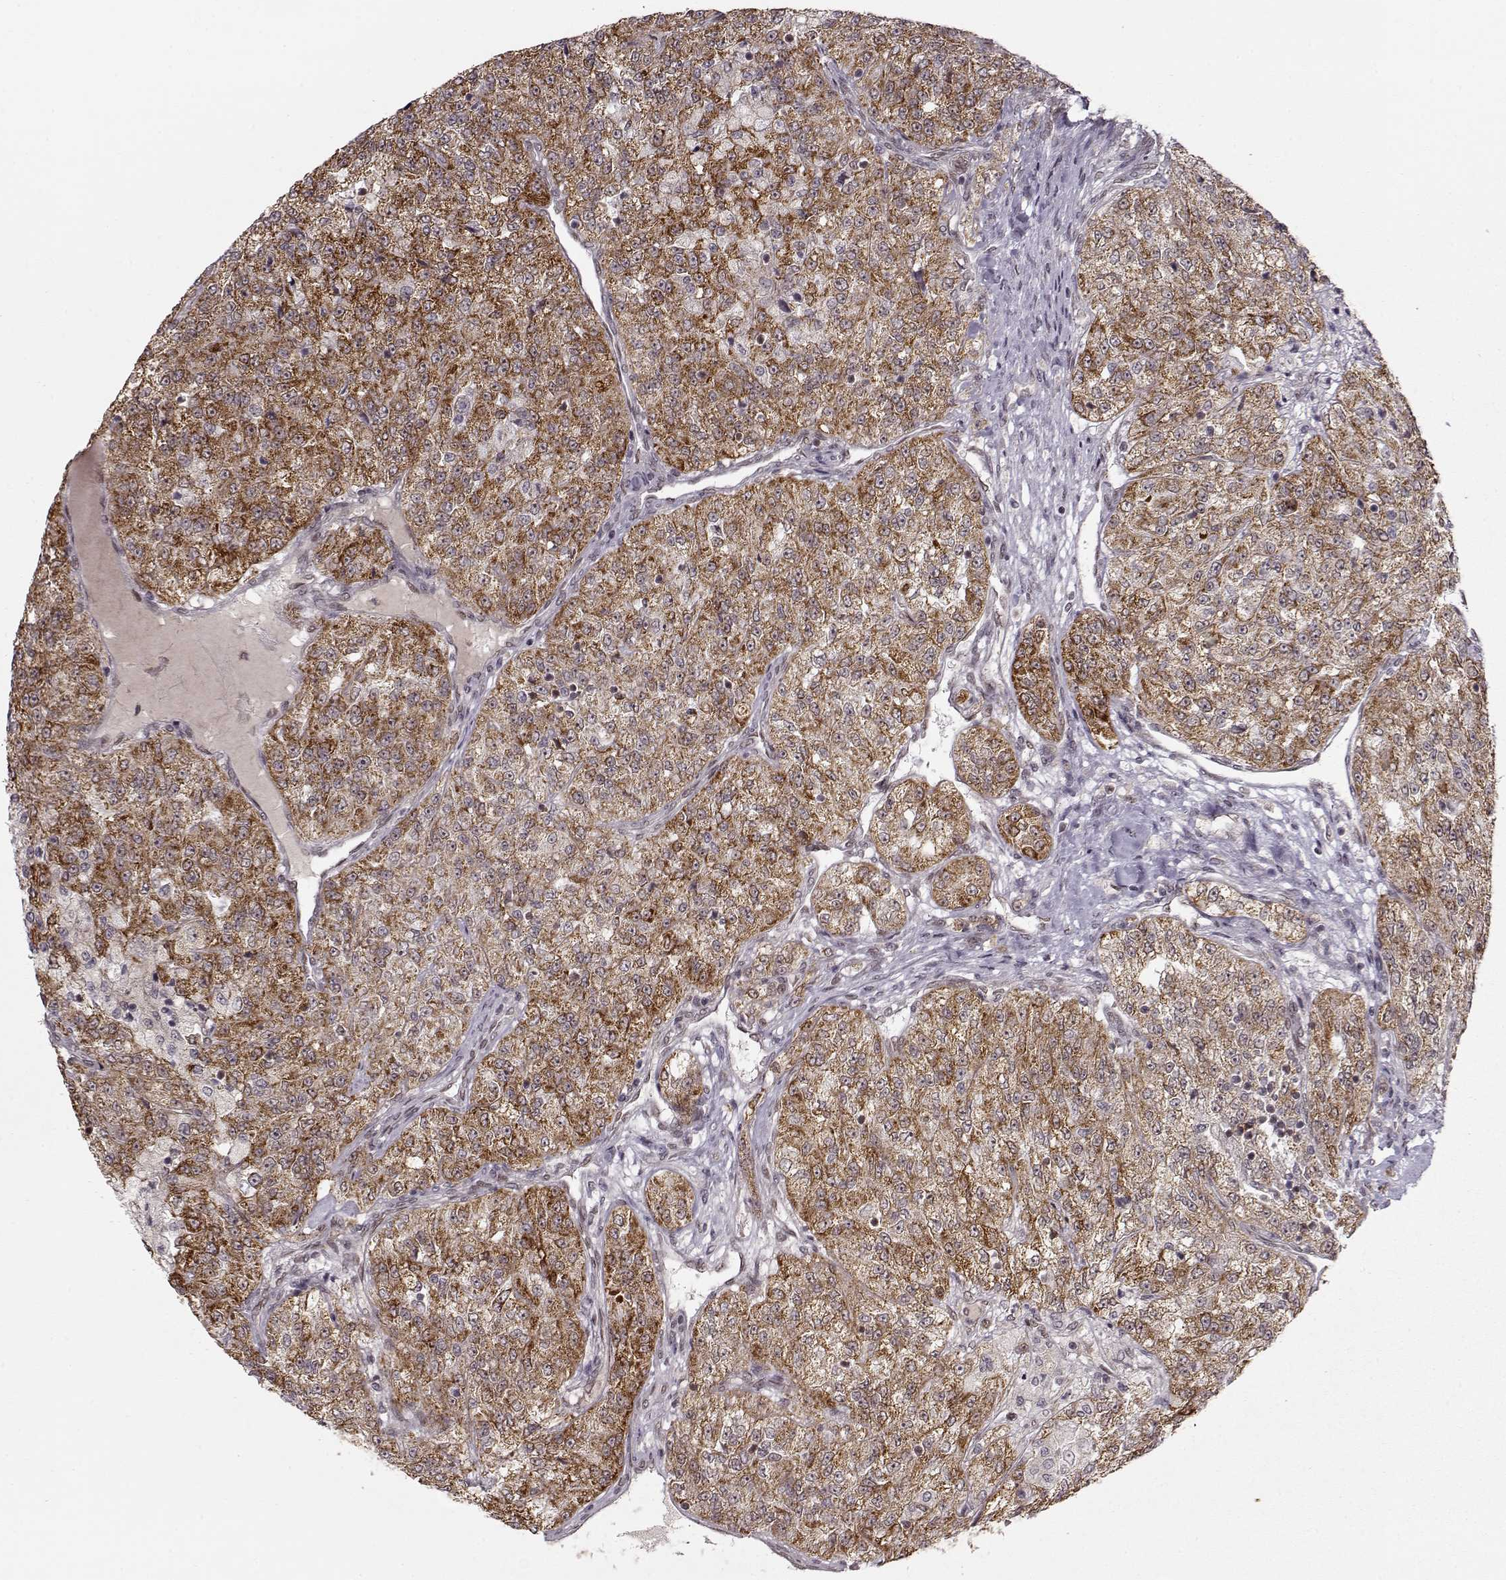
{"staining": {"intensity": "strong", "quantity": ">75%", "location": "cytoplasmic/membranous"}, "tissue": "renal cancer", "cell_type": "Tumor cells", "image_type": "cancer", "snomed": [{"axis": "morphology", "description": "Adenocarcinoma, NOS"}, {"axis": "topography", "description": "Kidney"}], "caption": "Renal adenocarcinoma stained for a protein exhibits strong cytoplasmic/membranous positivity in tumor cells.", "gene": "RAI1", "patient": {"sex": "female", "age": 63}}